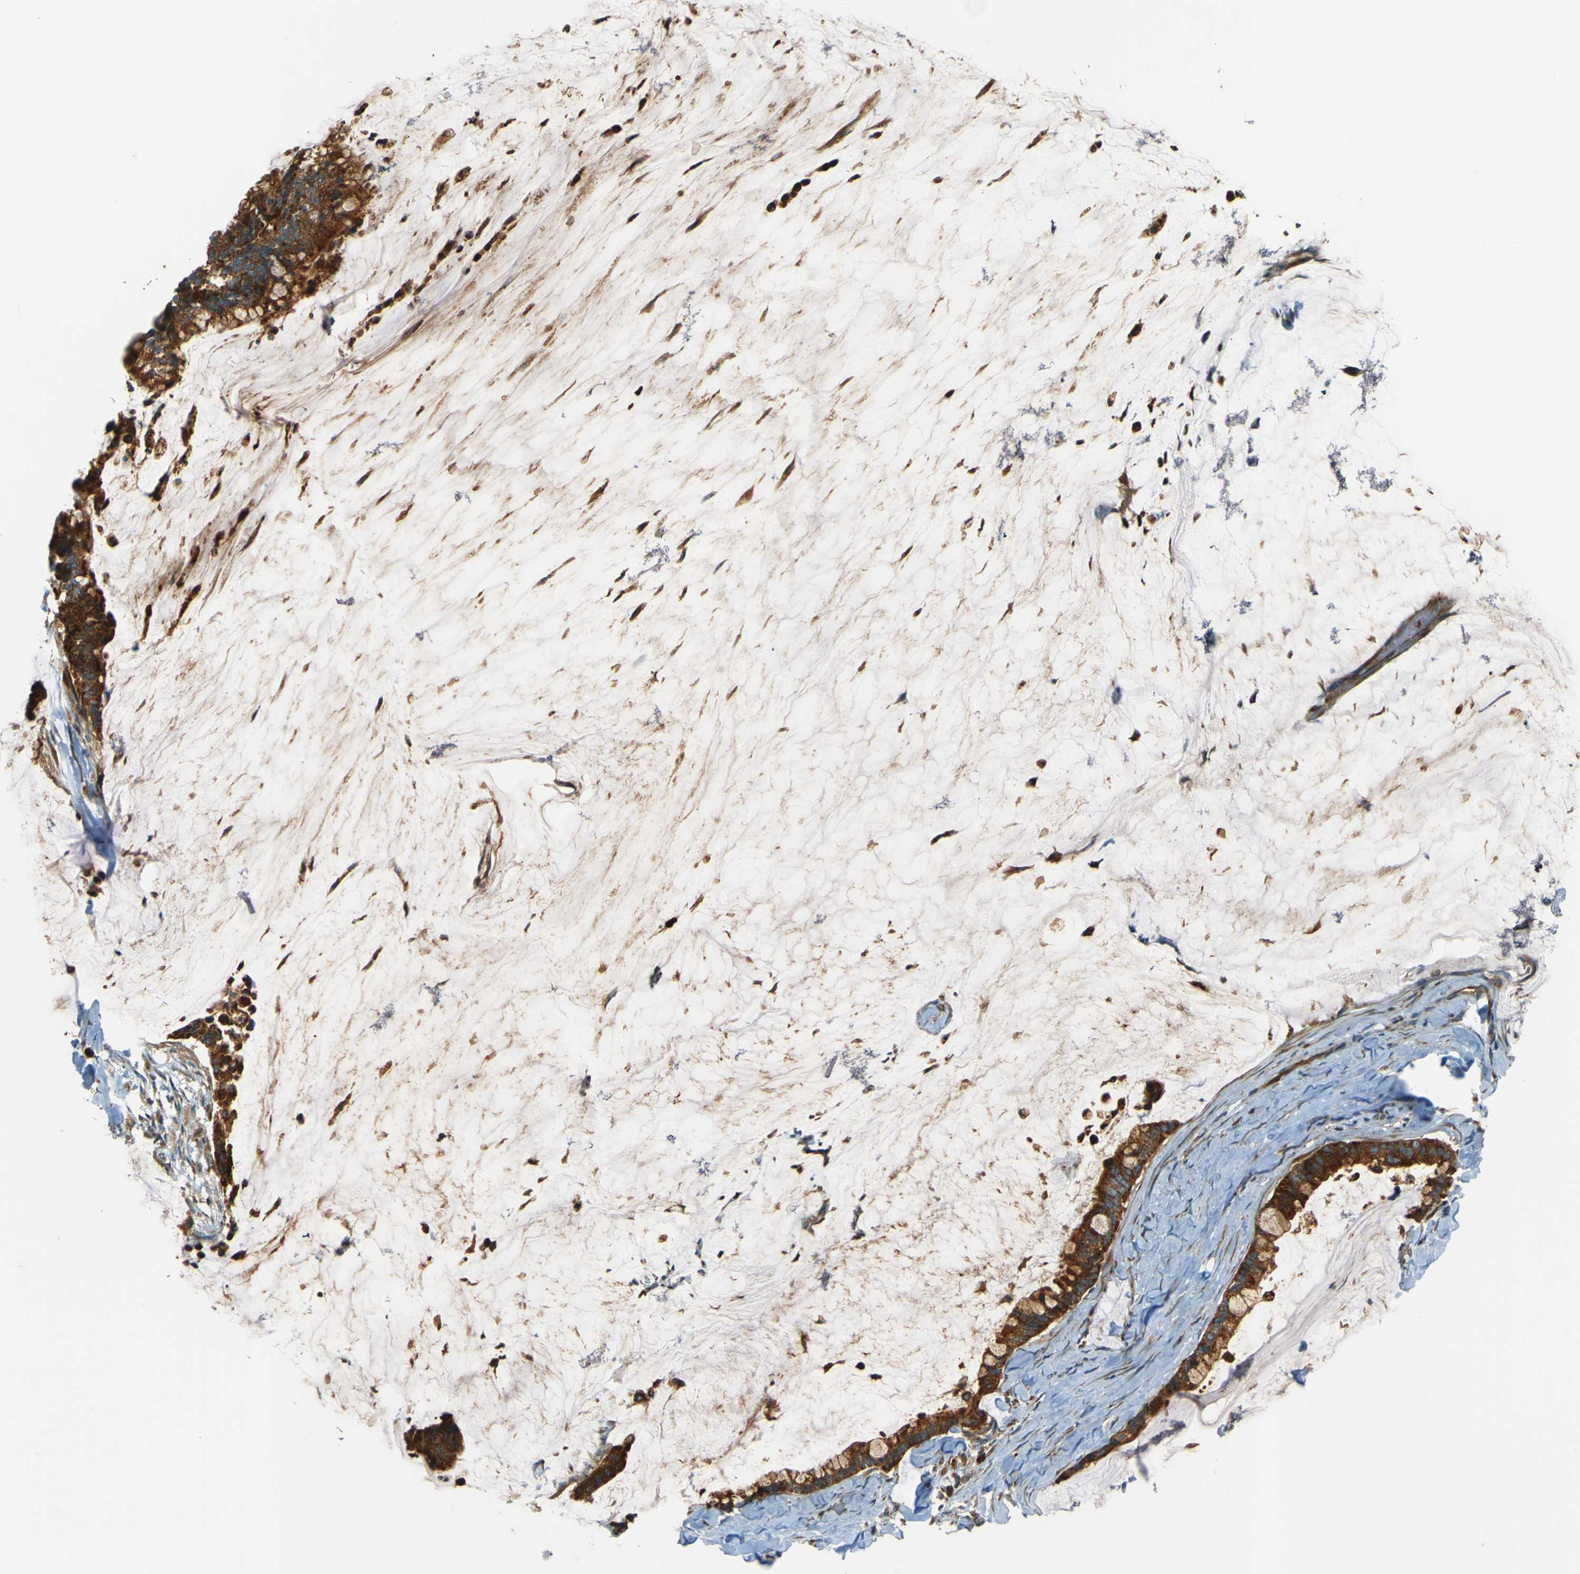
{"staining": {"intensity": "strong", "quantity": ">75%", "location": "cytoplasmic/membranous"}, "tissue": "pancreatic cancer", "cell_type": "Tumor cells", "image_type": "cancer", "snomed": [{"axis": "morphology", "description": "Adenocarcinoma, NOS"}, {"axis": "topography", "description": "Pancreas"}], "caption": "This image reveals immunohistochemistry (IHC) staining of pancreatic cancer (adenocarcinoma), with high strong cytoplasmic/membranous staining in about >75% of tumor cells.", "gene": "DNAJC5", "patient": {"sex": "male", "age": 41}}